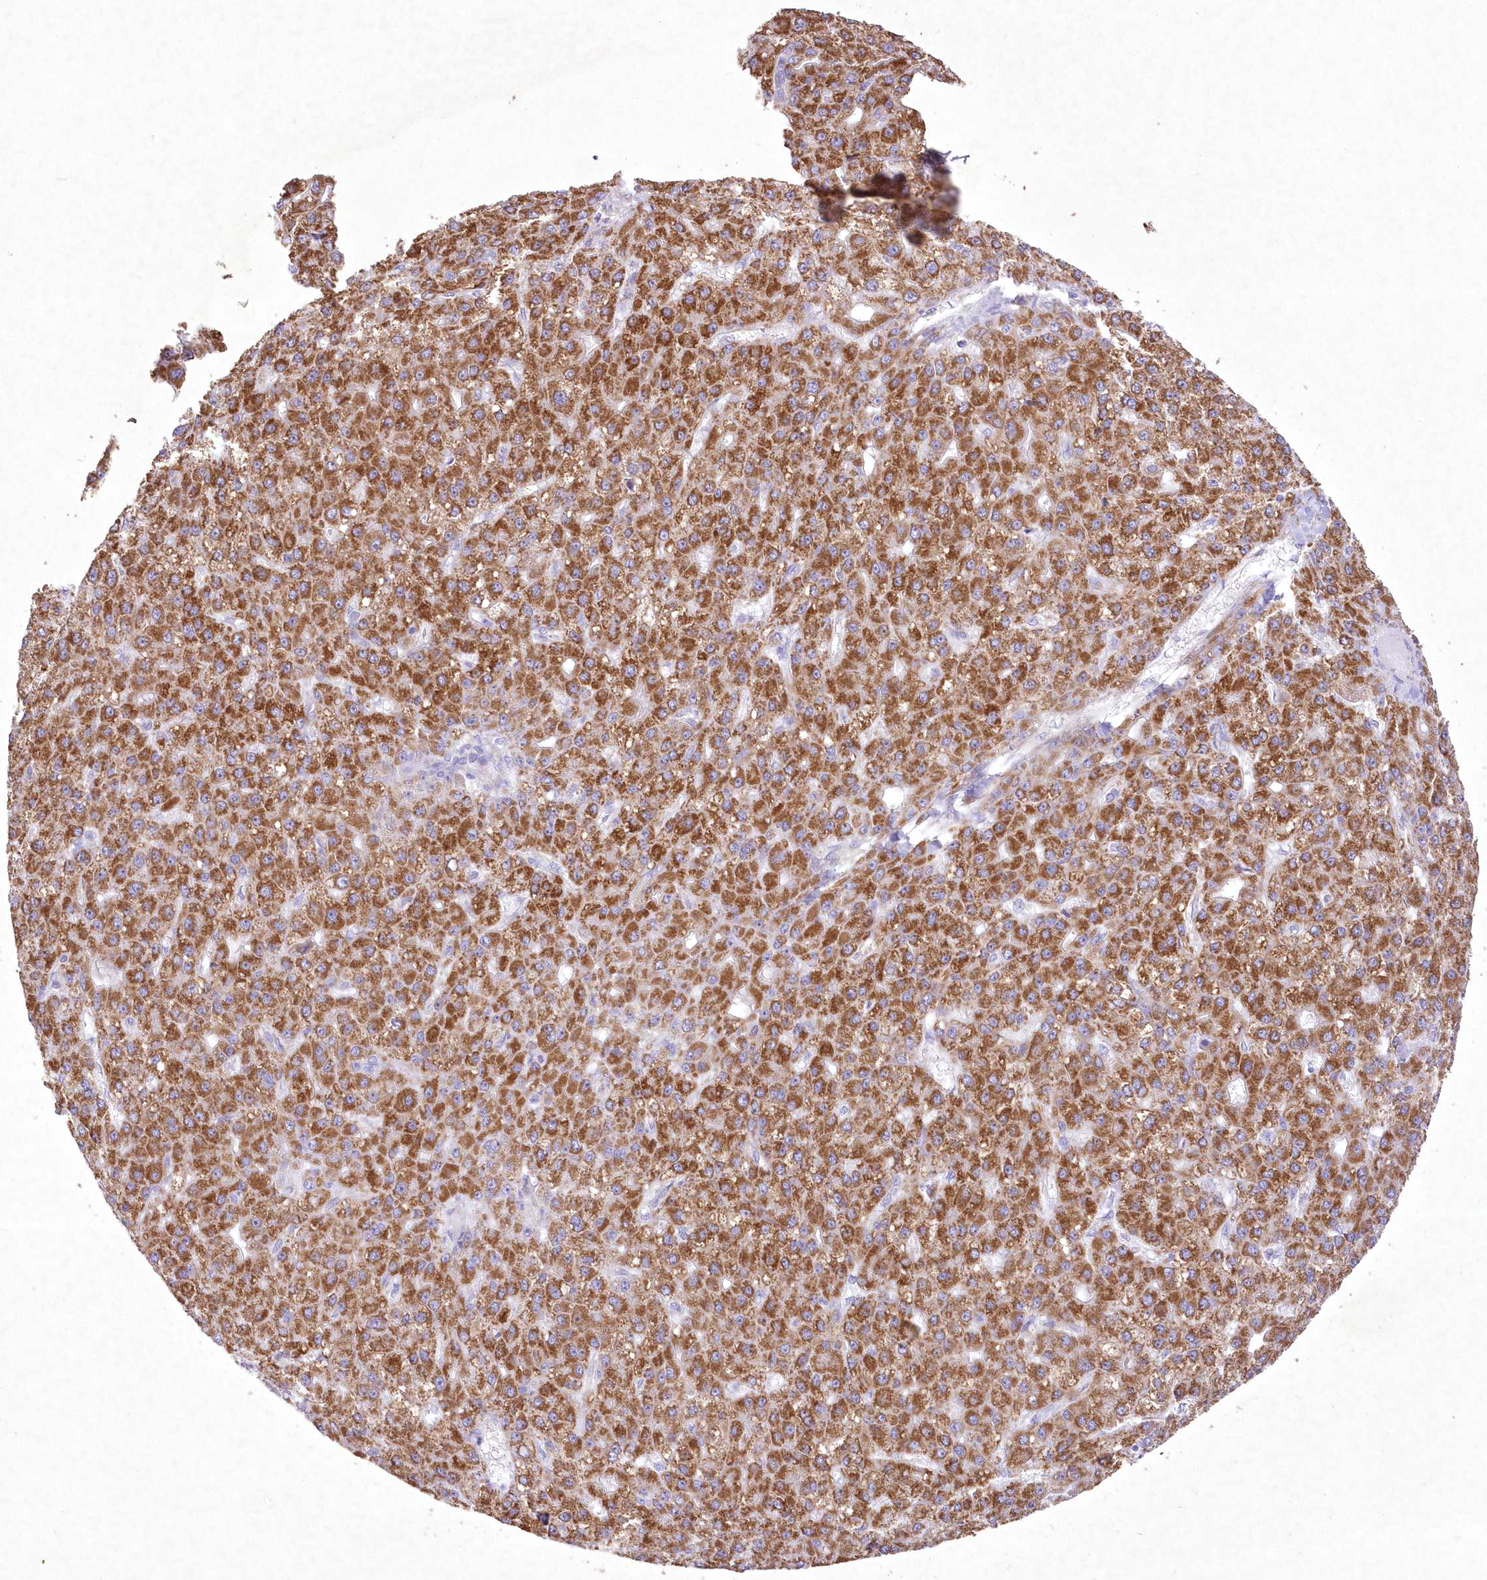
{"staining": {"intensity": "moderate", "quantity": ">75%", "location": "cytoplasmic/membranous"}, "tissue": "liver cancer", "cell_type": "Tumor cells", "image_type": "cancer", "snomed": [{"axis": "morphology", "description": "Carcinoma, Hepatocellular, NOS"}, {"axis": "topography", "description": "Liver"}], "caption": "Immunohistochemistry of liver cancer displays medium levels of moderate cytoplasmic/membranous expression in about >75% of tumor cells.", "gene": "ITSN2", "patient": {"sex": "male", "age": 67}}